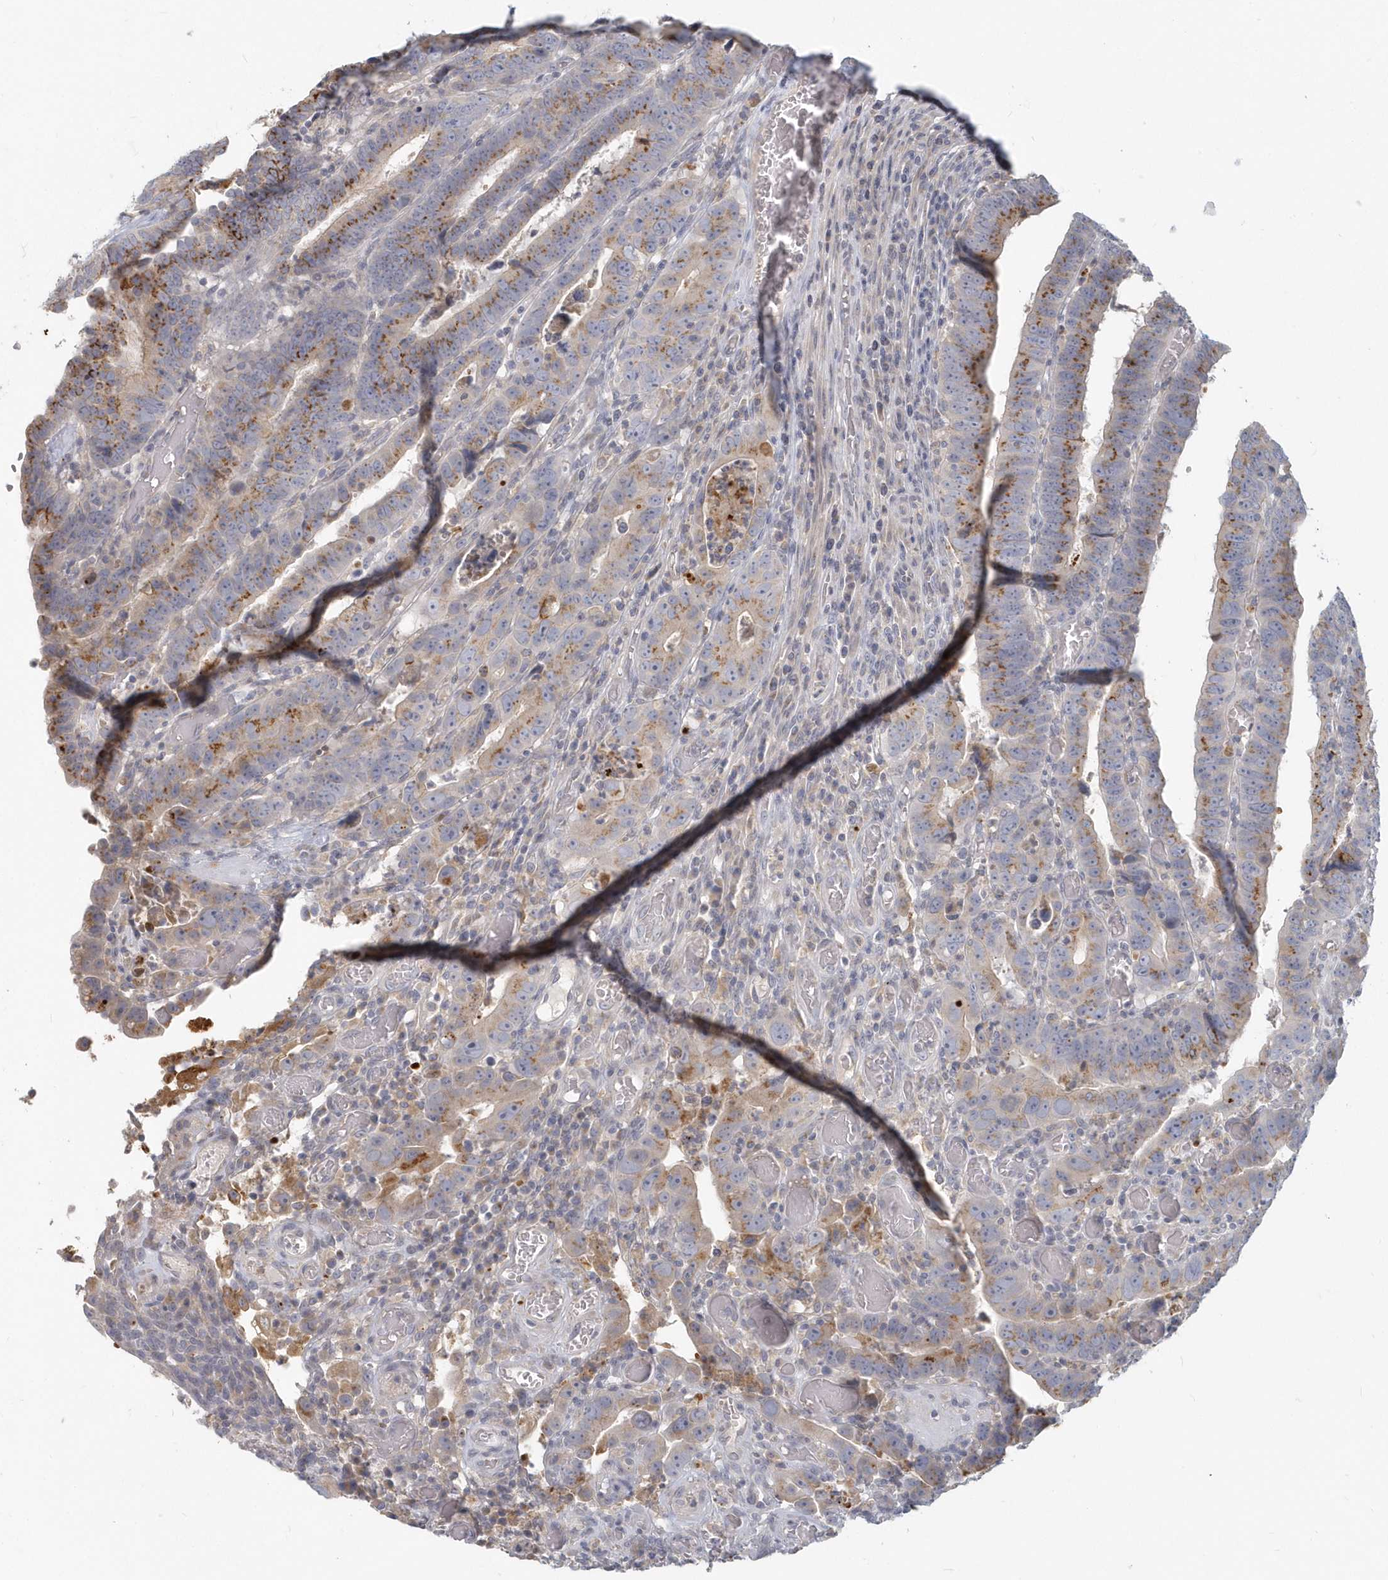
{"staining": {"intensity": "moderate", "quantity": ">75%", "location": "cytoplasmic/membranous"}, "tissue": "colorectal cancer", "cell_type": "Tumor cells", "image_type": "cancer", "snomed": [{"axis": "morphology", "description": "Normal tissue, NOS"}, {"axis": "morphology", "description": "Adenocarcinoma, NOS"}, {"axis": "topography", "description": "Rectum"}], "caption": "Tumor cells display moderate cytoplasmic/membranous expression in about >75% of cells in adenocarcinoma (colorectal). The staining was performed using DAB (3,3'-diaminobenzidine), with brown indicating positive protein expression. Nuclei are stained blue with hematoxylin.", "gene": "NAPB", "patient": {"sex": "female", "age": 65}}